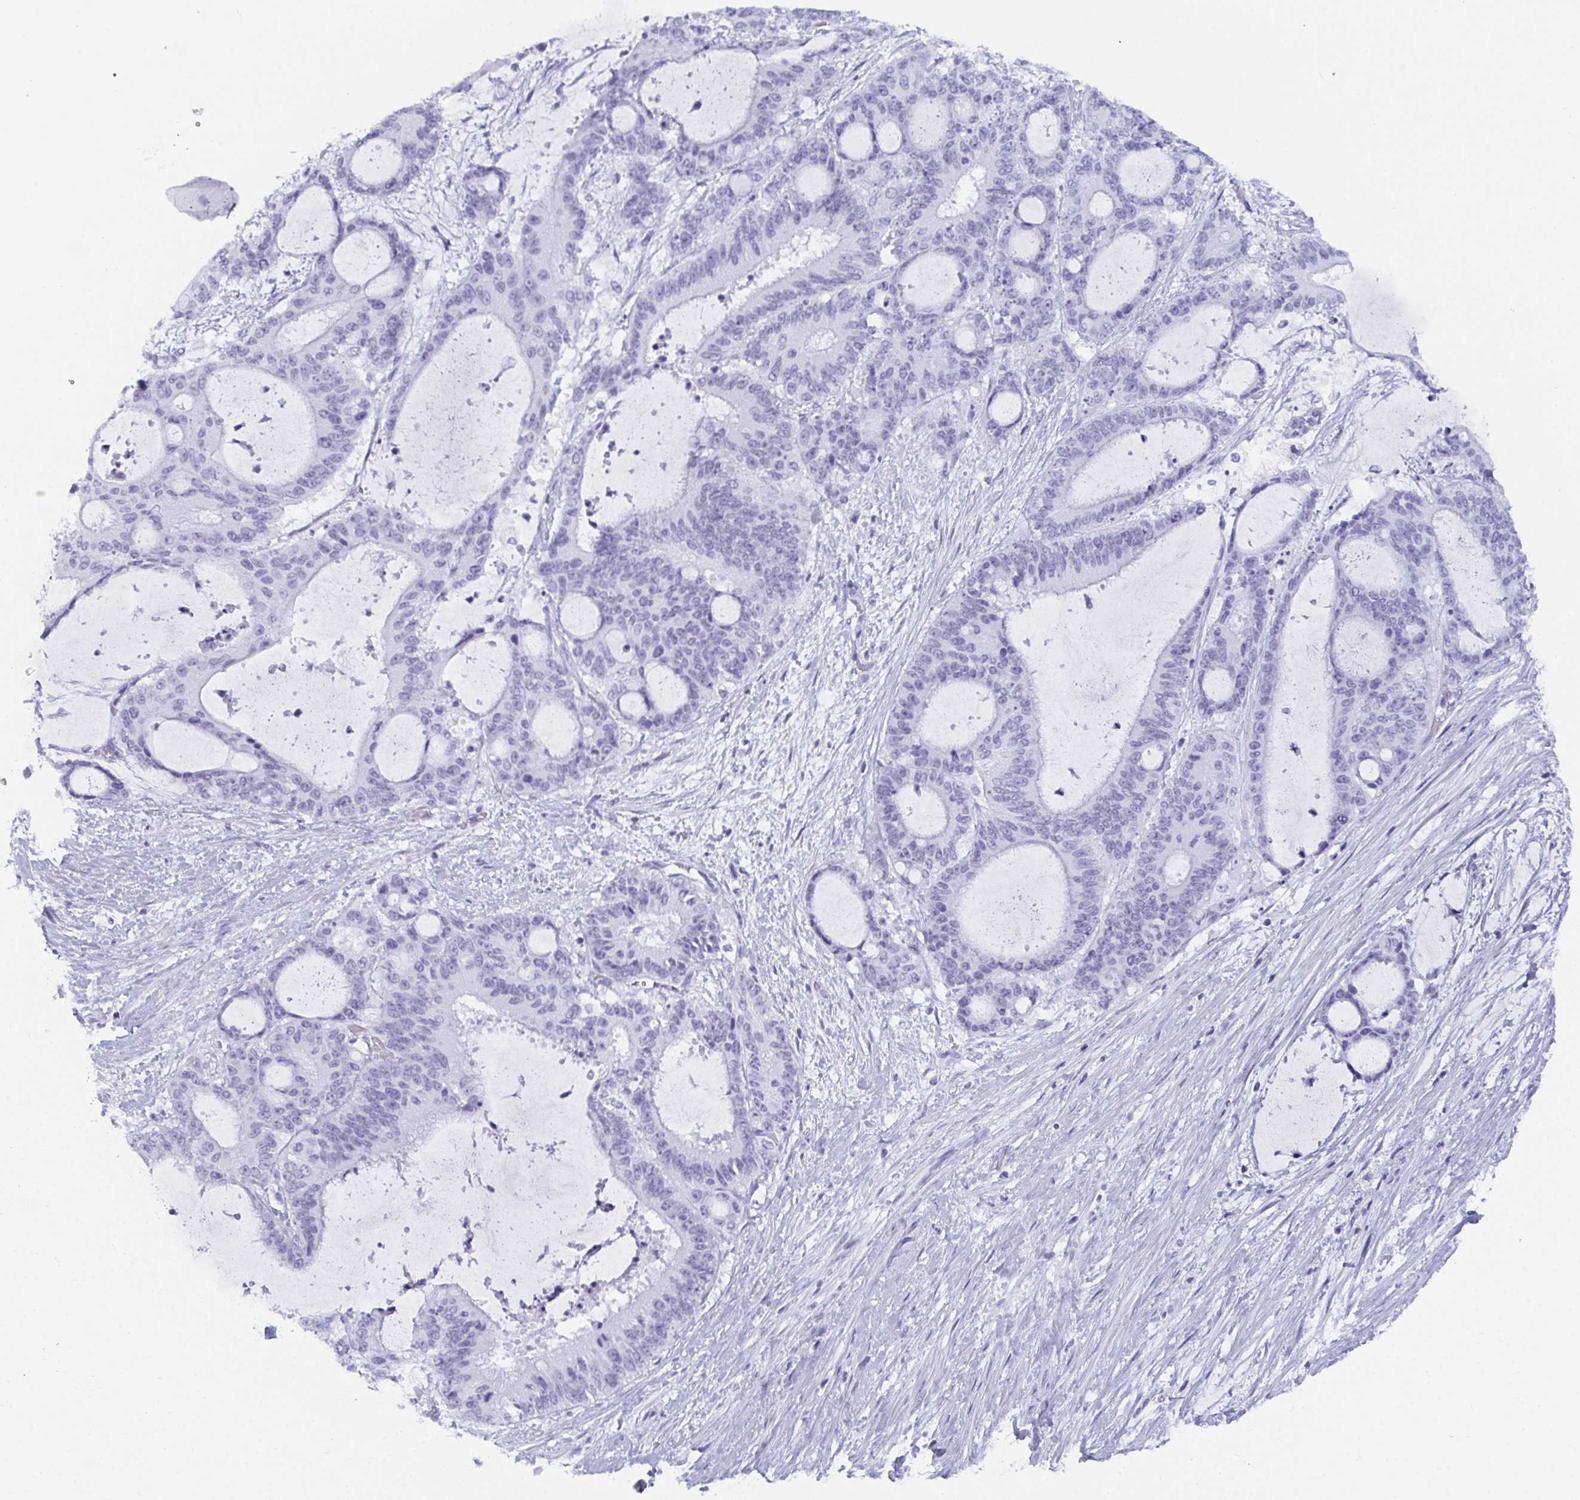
{"staining": {"intensity": "negative", "quantity": "none", "location": "none"}, "tissue": "liver cancer", "cell_type": "Tumor cells", "image_type": "cancer", "snomed": [{"axis": "morphology", "description": "Normal tissue, NOS"}, {"axis": "morphology", "description": "Cholangiocarcinoma"}, {"axis": "topography", "description": "Liver"}, {"axis": "topography", "description": "Peripheral nerve tissue"}], "caption": "The immunohistochemistry (IHC) histopathology image has no significant positivity in tumor cells of liver cancer (cholangiocarcinoma) tissue.", "gene": "PYCR3", "patient": {"sex": "female", "age": 73}}